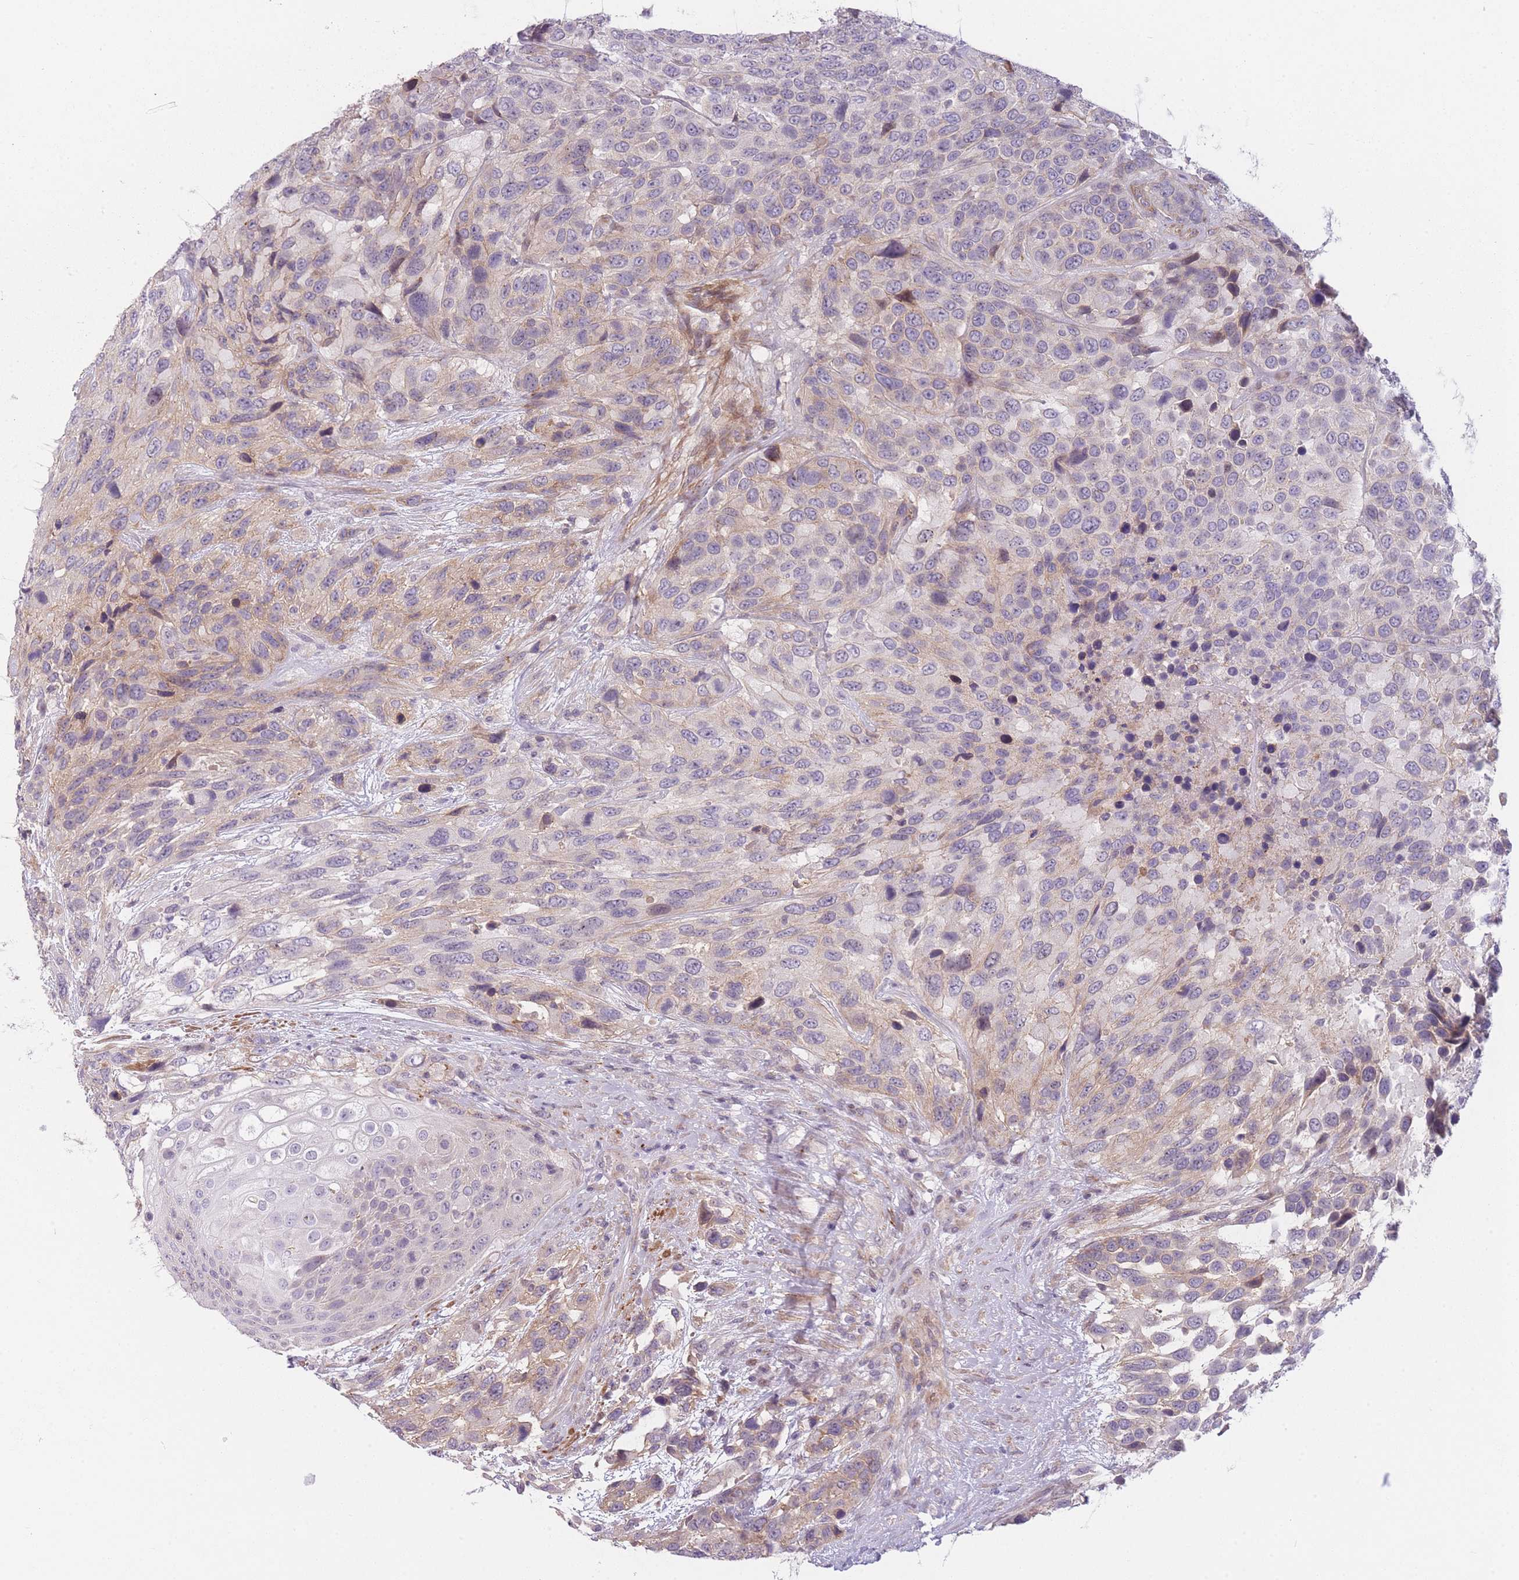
{"staining": {"intensity": "weak", "quantity": "25%-75%", "location": "cytoplasmic/membranous"}, "tissue": "urothelial cancer", "cell_type": "Tumor cells", "image_type": "cancer", "snomed": [{"axis": "morphology", "description": "Urothelial carcinoma, High grade"}, {"axis": "topography", "description": "Urinary bladder"}], "caption": "Brown immunohistochemical staining in urothelial carcinoma (high-grade) demonstrates weak cytoplasmic/membranous staining in approximately 25%-75% of tumor cells. Nuclei are stained in blue.", "gene": "SLC7A6", "patient": {"sex": "female", "age": 70}}